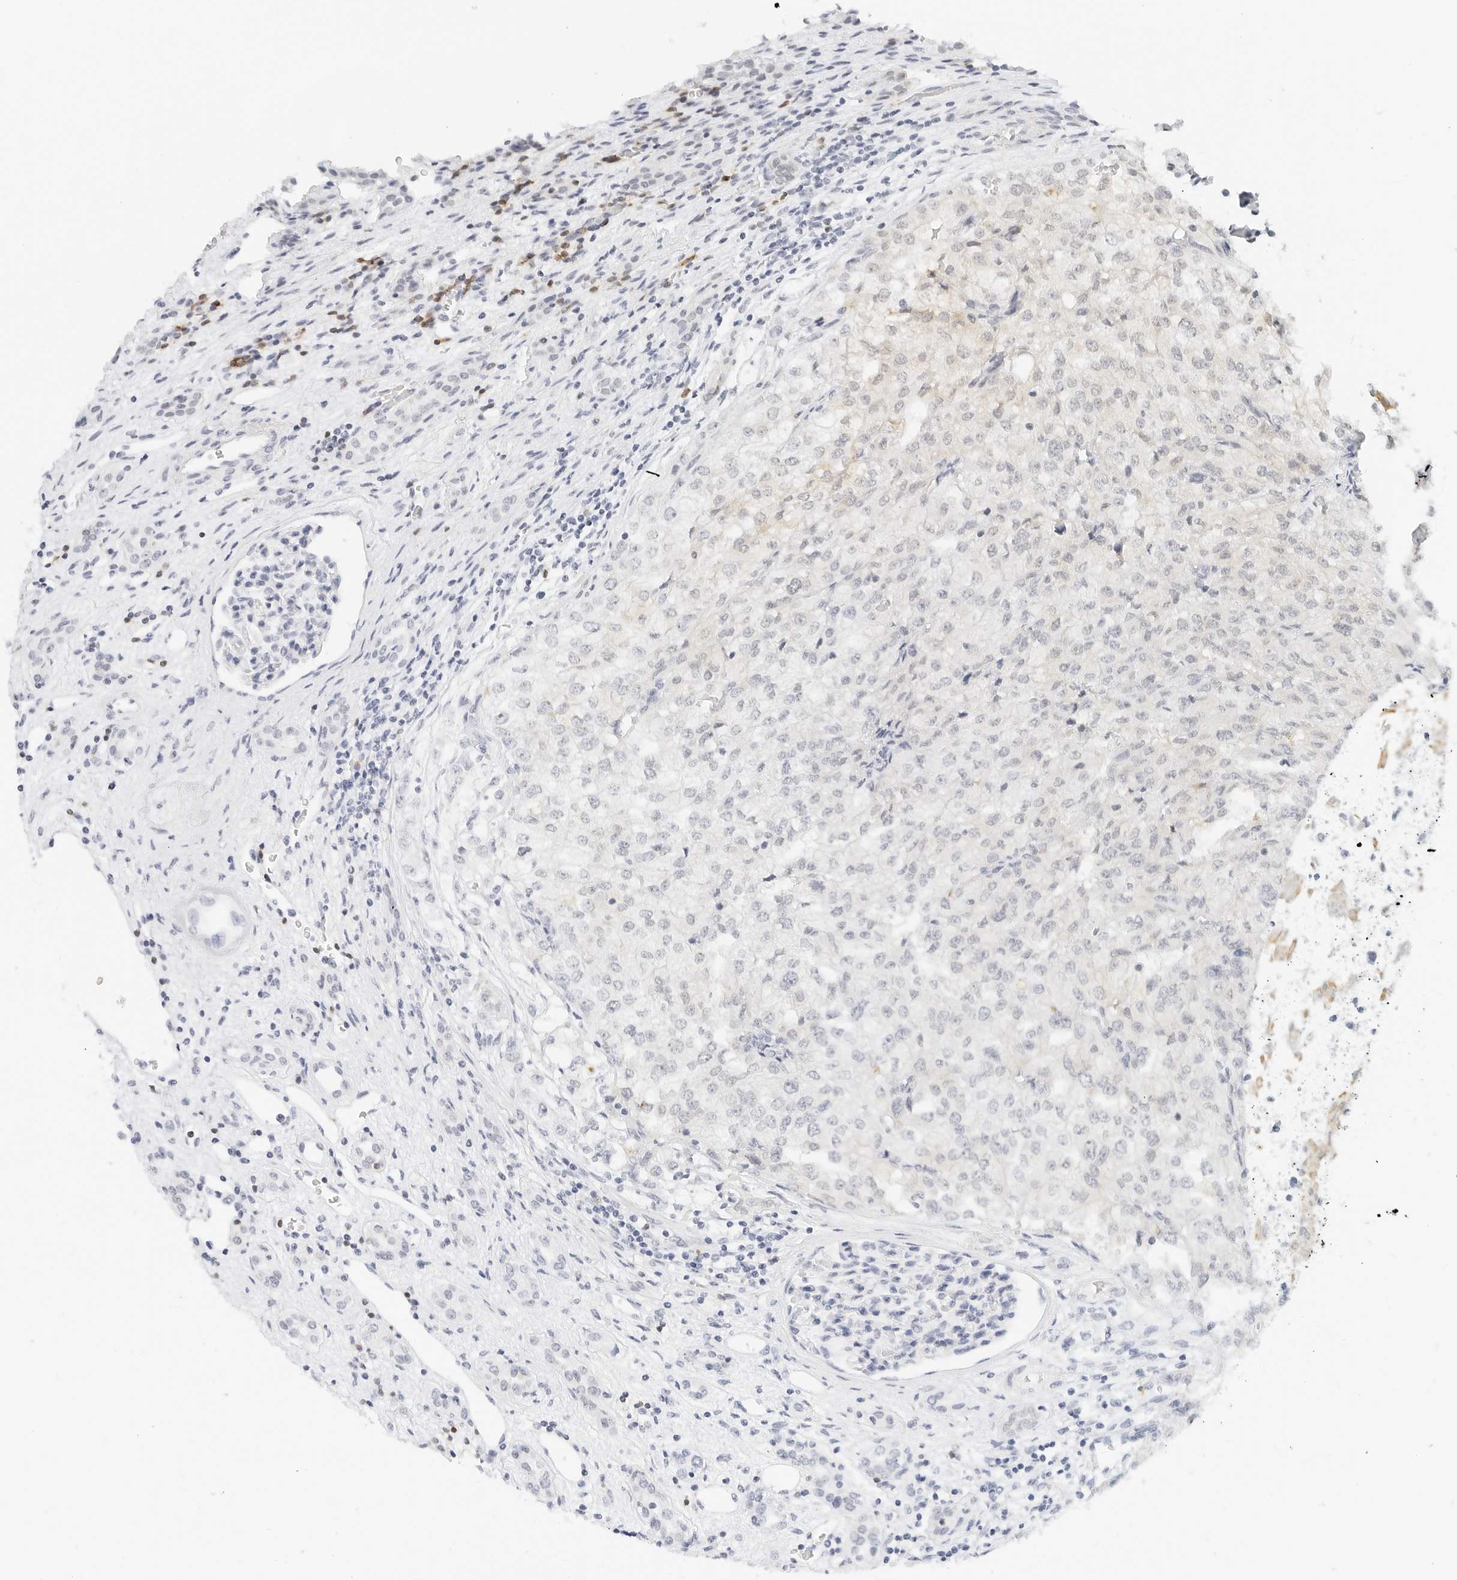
{"staining": {"intensity": "negative", "quantity": "none", "location": "none"}, "tissue": "renal cancer", "cell_type": "Tumor cells", "image_type": "cancer", "snomed": [{"axis": "morphology", "description": "Adenocarcinoma, NOS"}, {"axis": "topography", "description": "Kidney"}], "caption": "An image of human renal cancer (adenocarcinoma) is negative for staining in tumor cells.", "gene": "CD22", "patient": {"sex": "female", "age": 54}}